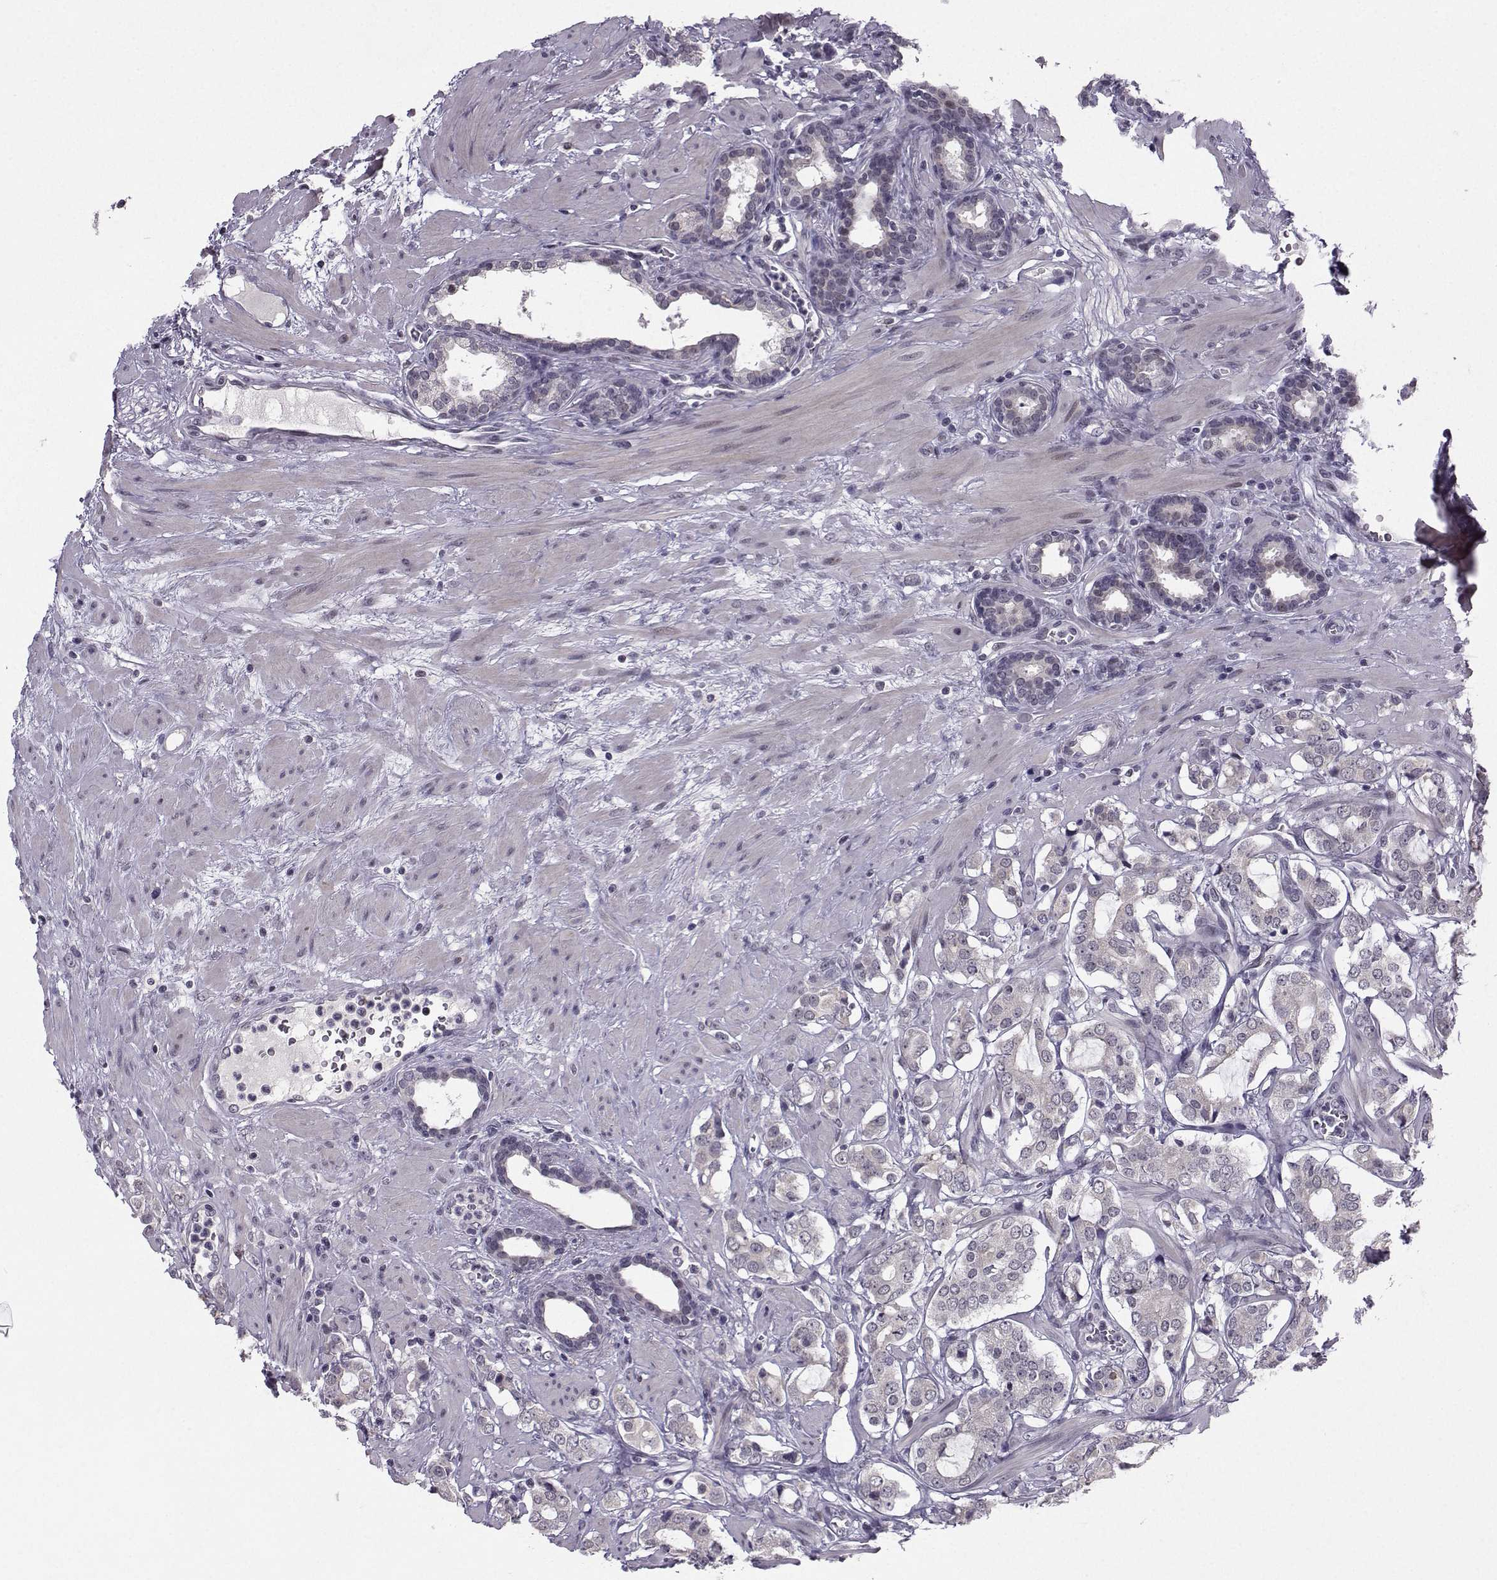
{"staining": {"intensity": "negative", "quantity": "none", "location": "none"}, "tissue": "prostate cancer", "cell_type": "Tumor cells", "image_type": "cancer", "snomed": [{"axis": "morphology", "description": "Adenocarcinoma, NOS"}, {"axis": "topography", "description": "Prostate"}], "caption": "This is an immunohistochemistry photomicrograph of prostate adenocarcinoma. There is no positivity in tumor cells.", "gene": "LIN28A", "patient": {"sex": "male", "age": 66}}